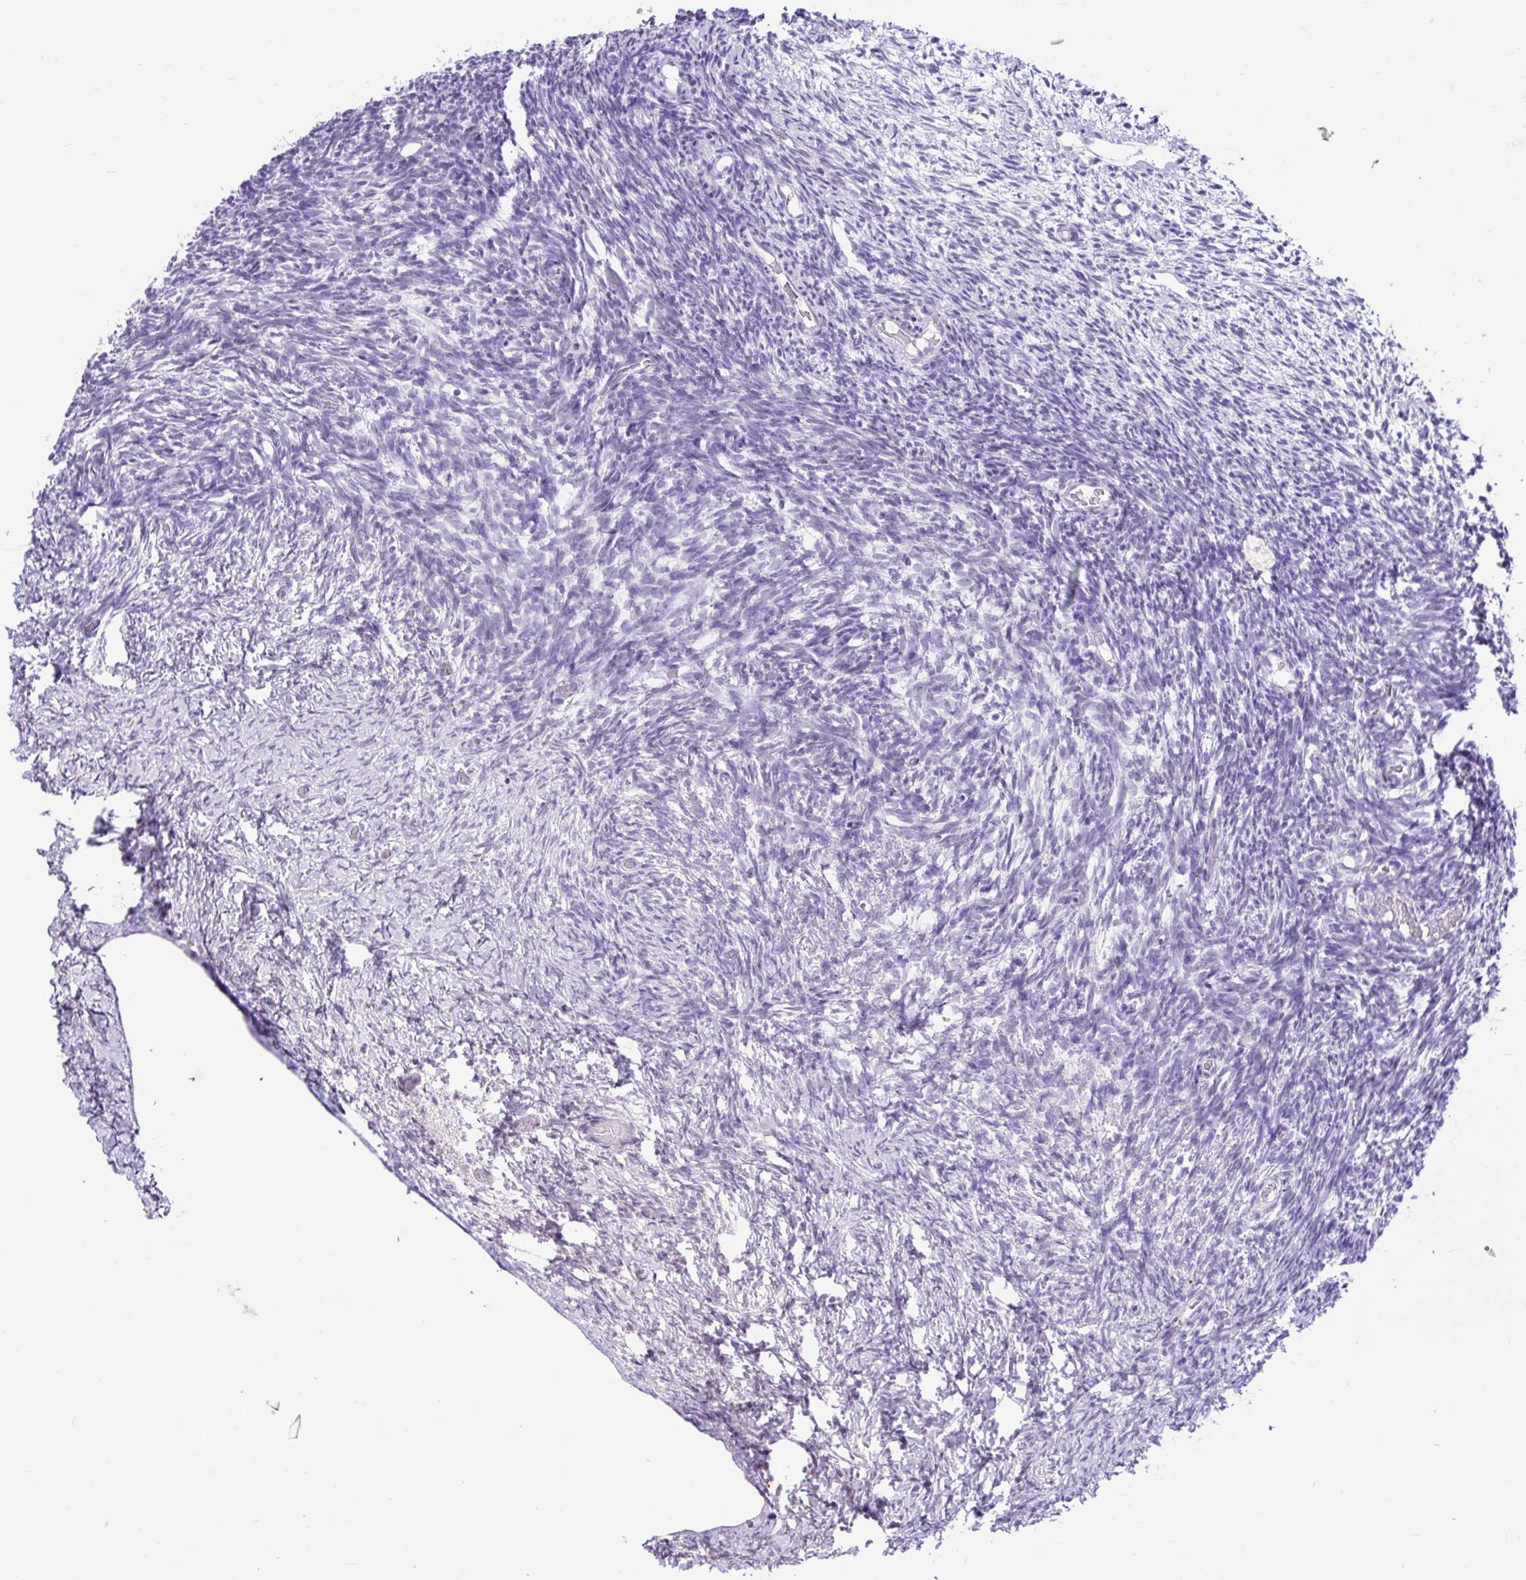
{"staining": {"intensity": "weak", "quantity": "<25%", "location": "cytoplasmic/membranous"}, "tissue": "ovary", "cell_type": "Follicle cells", "image_type": "normal", "snomed": [{"axis": "morphology", "description": "Normal tissue, NOS"}, {"axis": "topography", "description": "Ovary"}], "caption": "The image demonstrates no significant staining in follicle cells of ovary. The staining was performed using DAB (3,3'-diaminobenzidine) to visualize the protein expression in brown, while the nuclei were stained in blue with hematoxylin (Magnification: 20x).", "gene": "DCAF17", "patient": {"sex": "female", "age": 39}}